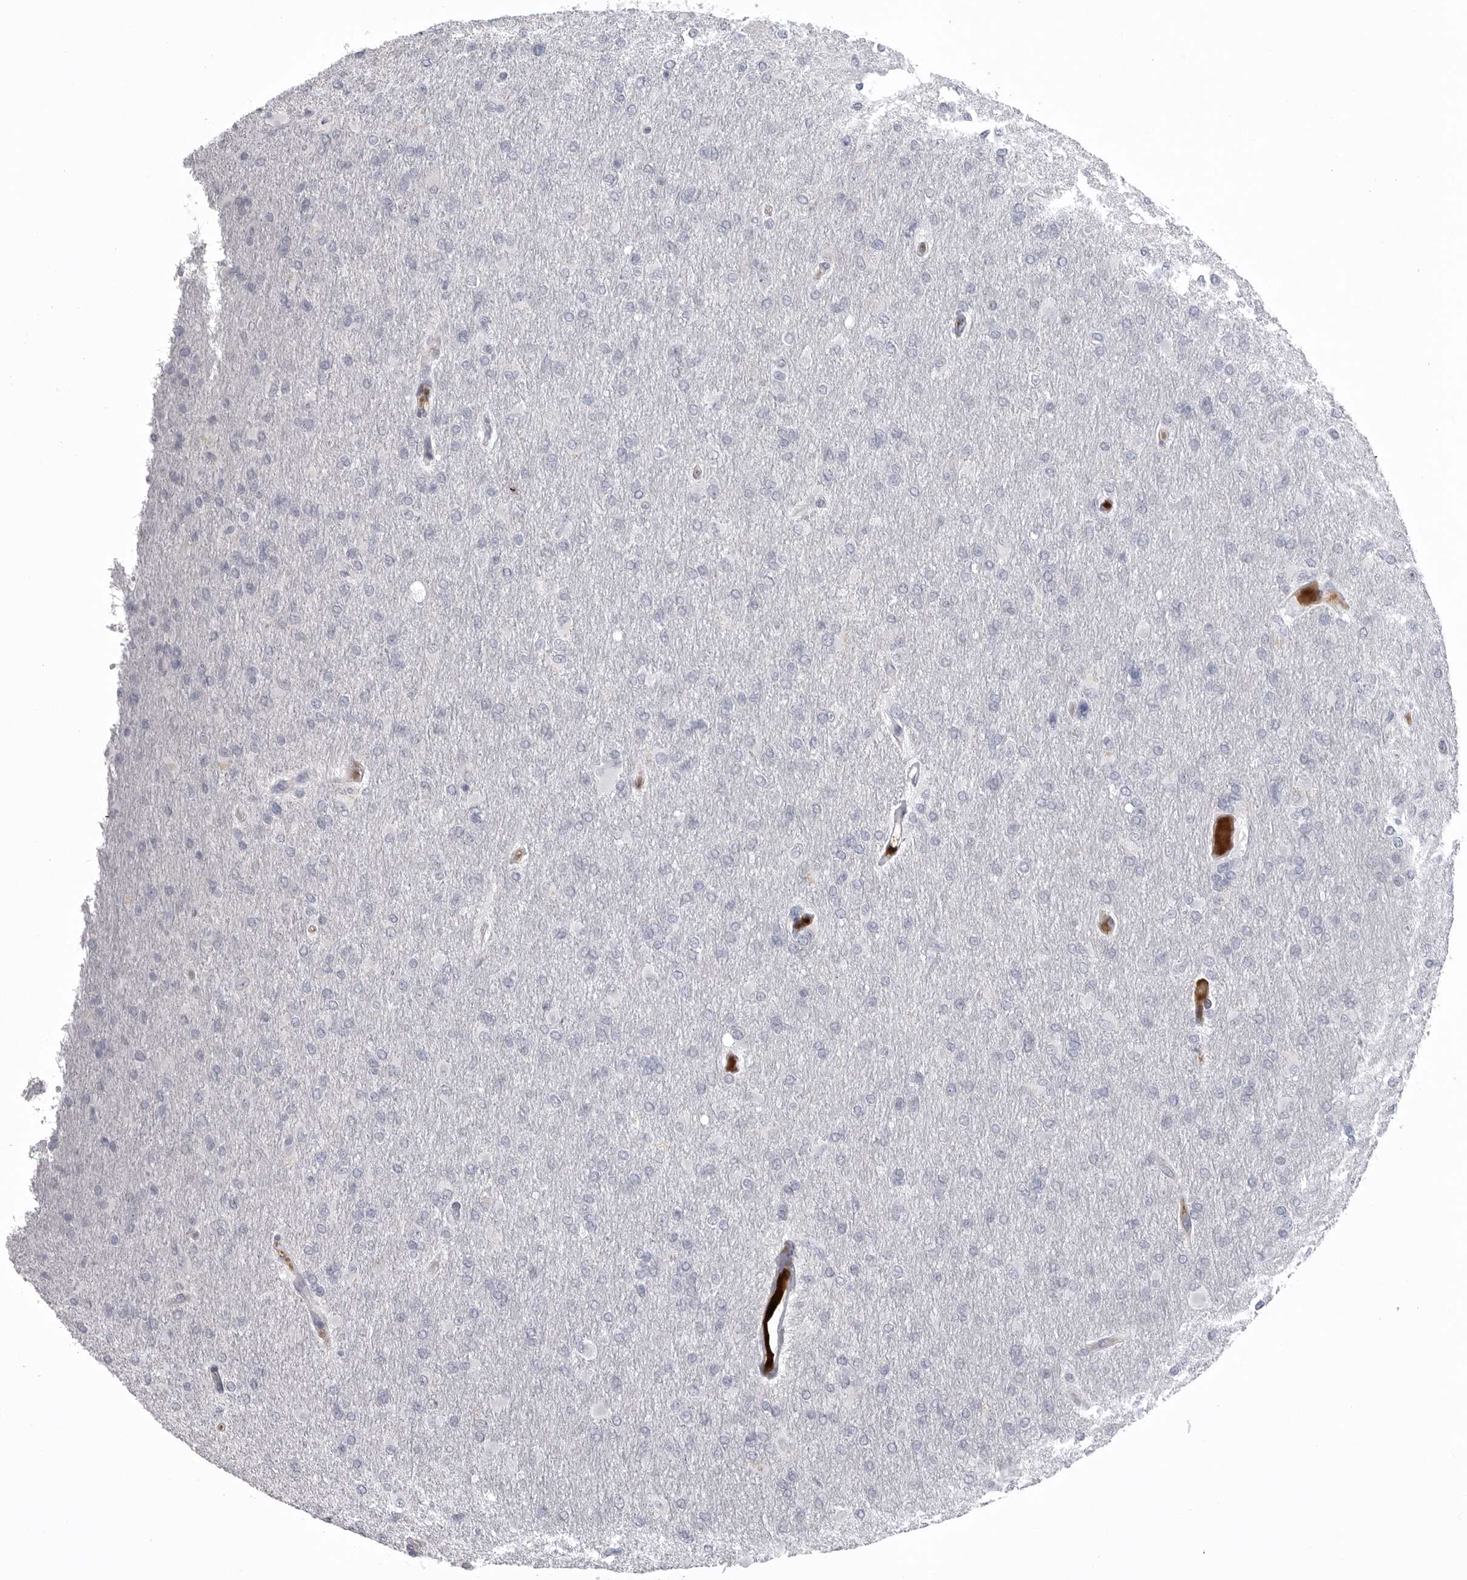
{"staining": {"intensity": "negative", "quantity": "none", "location": "none"}, "tissue": "glioma", "cell_type": "Tumor cells", "image_type": "cancer", "snomed": [{"axis": "morphology", "description": "Glioma, malignant, High grade"}, {"axis": "topography", "description": "Cerebral cortex"}], "caption": "Protein analysis of malignant glioma (high-grade) demonstrates no significant staining in tumor cells. Nuclei are stained in blue.", "gene": "SERPING1", "patient": {"sex": "female", "age": 36}}